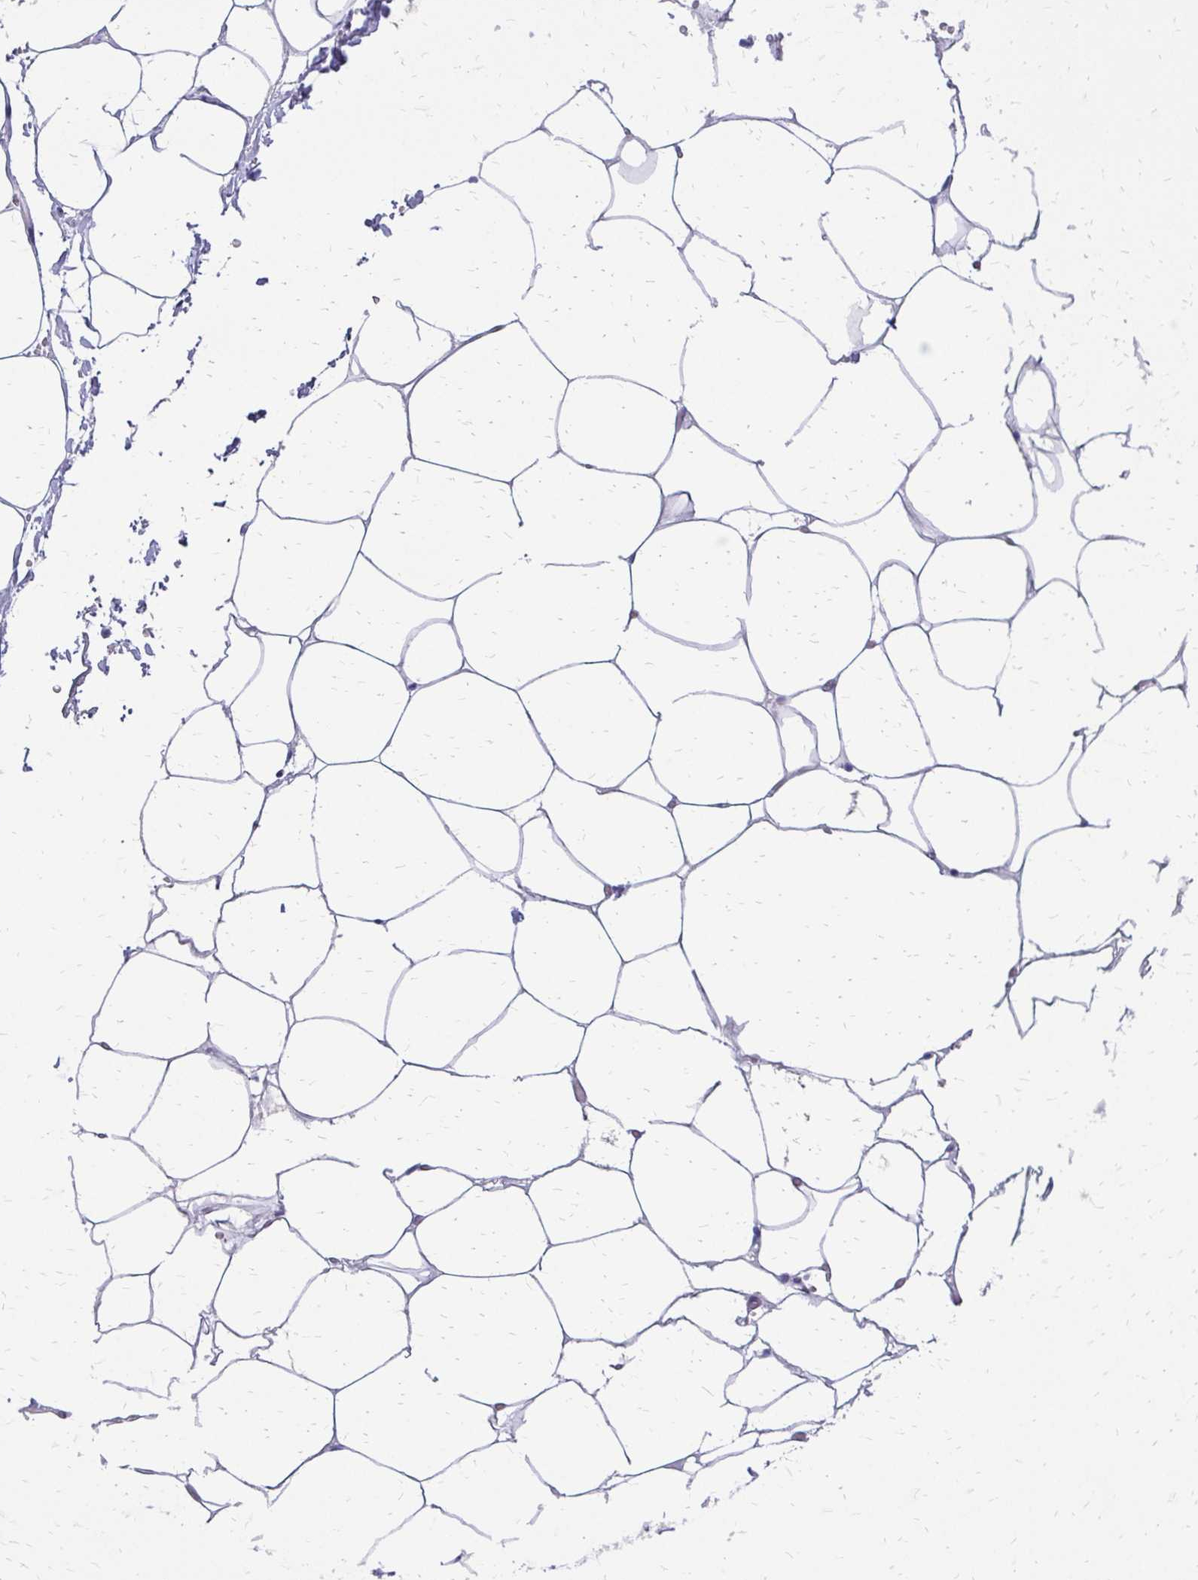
{"staining": {"intensity": "negative", "quantity": "none", "location": "none"}, "tissue": "adipose tissue", "cell_type": "Adipocytes", "image_type": "normal", "snomed": [{"axis": "morphology", "description": "Normal tissue, NOS"}, {"axis": "topography", "description": "Adipose tissue"}, {"axis": "topography", "description": "Vascular tissue"}, {"axis": "topography", "description": "Rectum"}, {"axis": "topography", "description": "Peripheral nerve tissue"}], "caption": "Unremarkable adipose tissue was stained to show a protein in brown. There is no significant positivity in adipocytes. The staining is performed using DAB (3,3'-diaminobenzidine) brown chromogen with nuclei counter-stained in using hematoxylin.", "gene": "SLC32A1", "patient": {"sex": "female", "age": 69}}